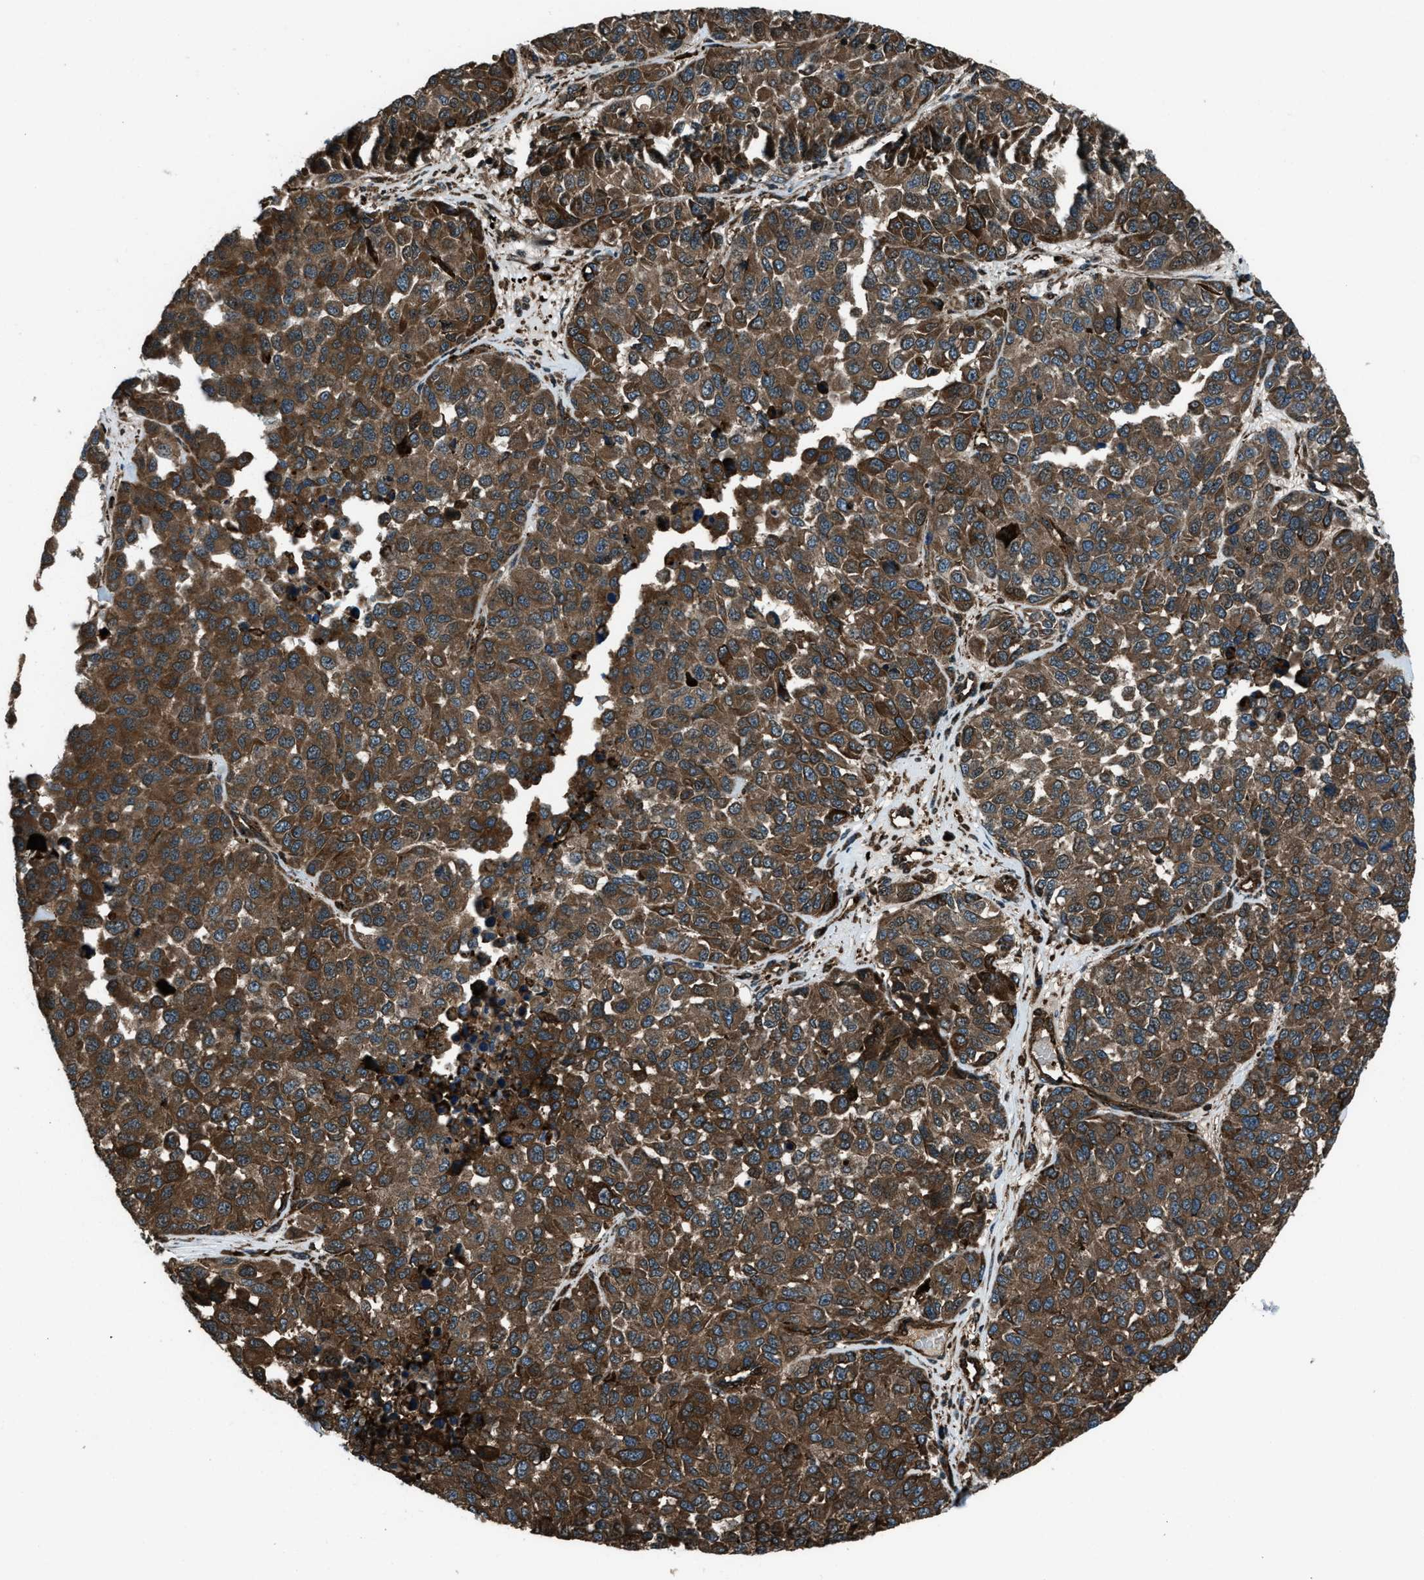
{"staining": {"intensity": "strong", "quantity": ">75%", "location": "cytoplasmic/membranous"}, "tissue": "melanoma", "cell_type": "Tumor cells", "image_type": "cancer", "snomed": [{"axis": "morphology", "description": "Malignant melanoma, NOS"}, {"axis": "topography", "description": "Skin"}], "caption": "This image displays IHC staining of melanoma, with high strong cytoplasmic/membranous expression in about >75% of tumor cells.", "gene": "SNX30", "patient": {"sex": "male", "age": 62}}